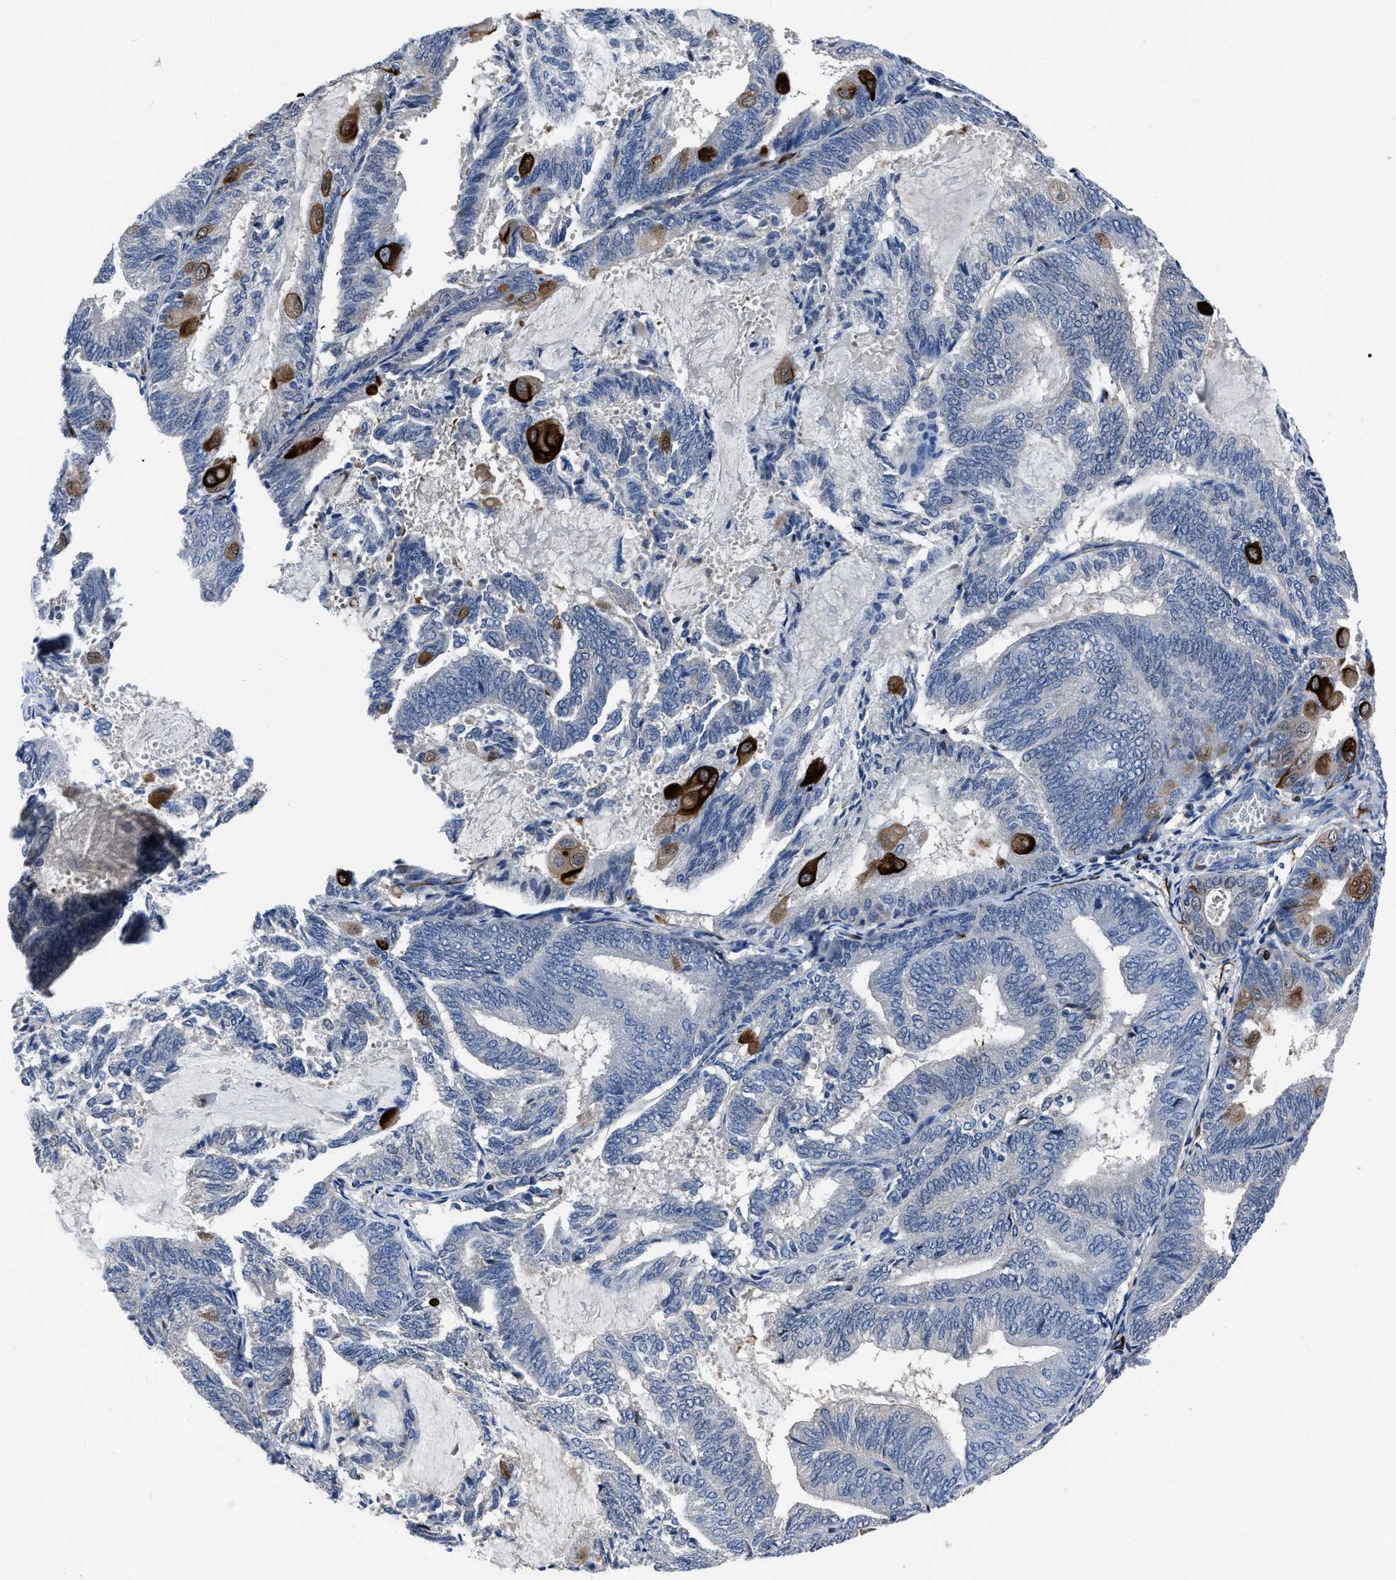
{"staining": {"intensity": "strong", "quantity": "<25%", "location": "cytoplasmic/membranous"}, "tissue": "endometrial cancer", "cell_type": "Tumor cells", "image_type": "cancer", "snomed": [{"axis": "morphology", "description": "Adenocarcinoma, NOS"}, {"axis": "topography", "description": "Endometrium"}], "caption": "Approximately <25% of tumor cells in endometrial cancer (adenocarcinoma) demonstrate strong cytoplasmic/membranous protein staining as visualized by brown immunohistochemical staining.", "gene": "OR10G3", "patient": {"sex": "female", "age": 81}}